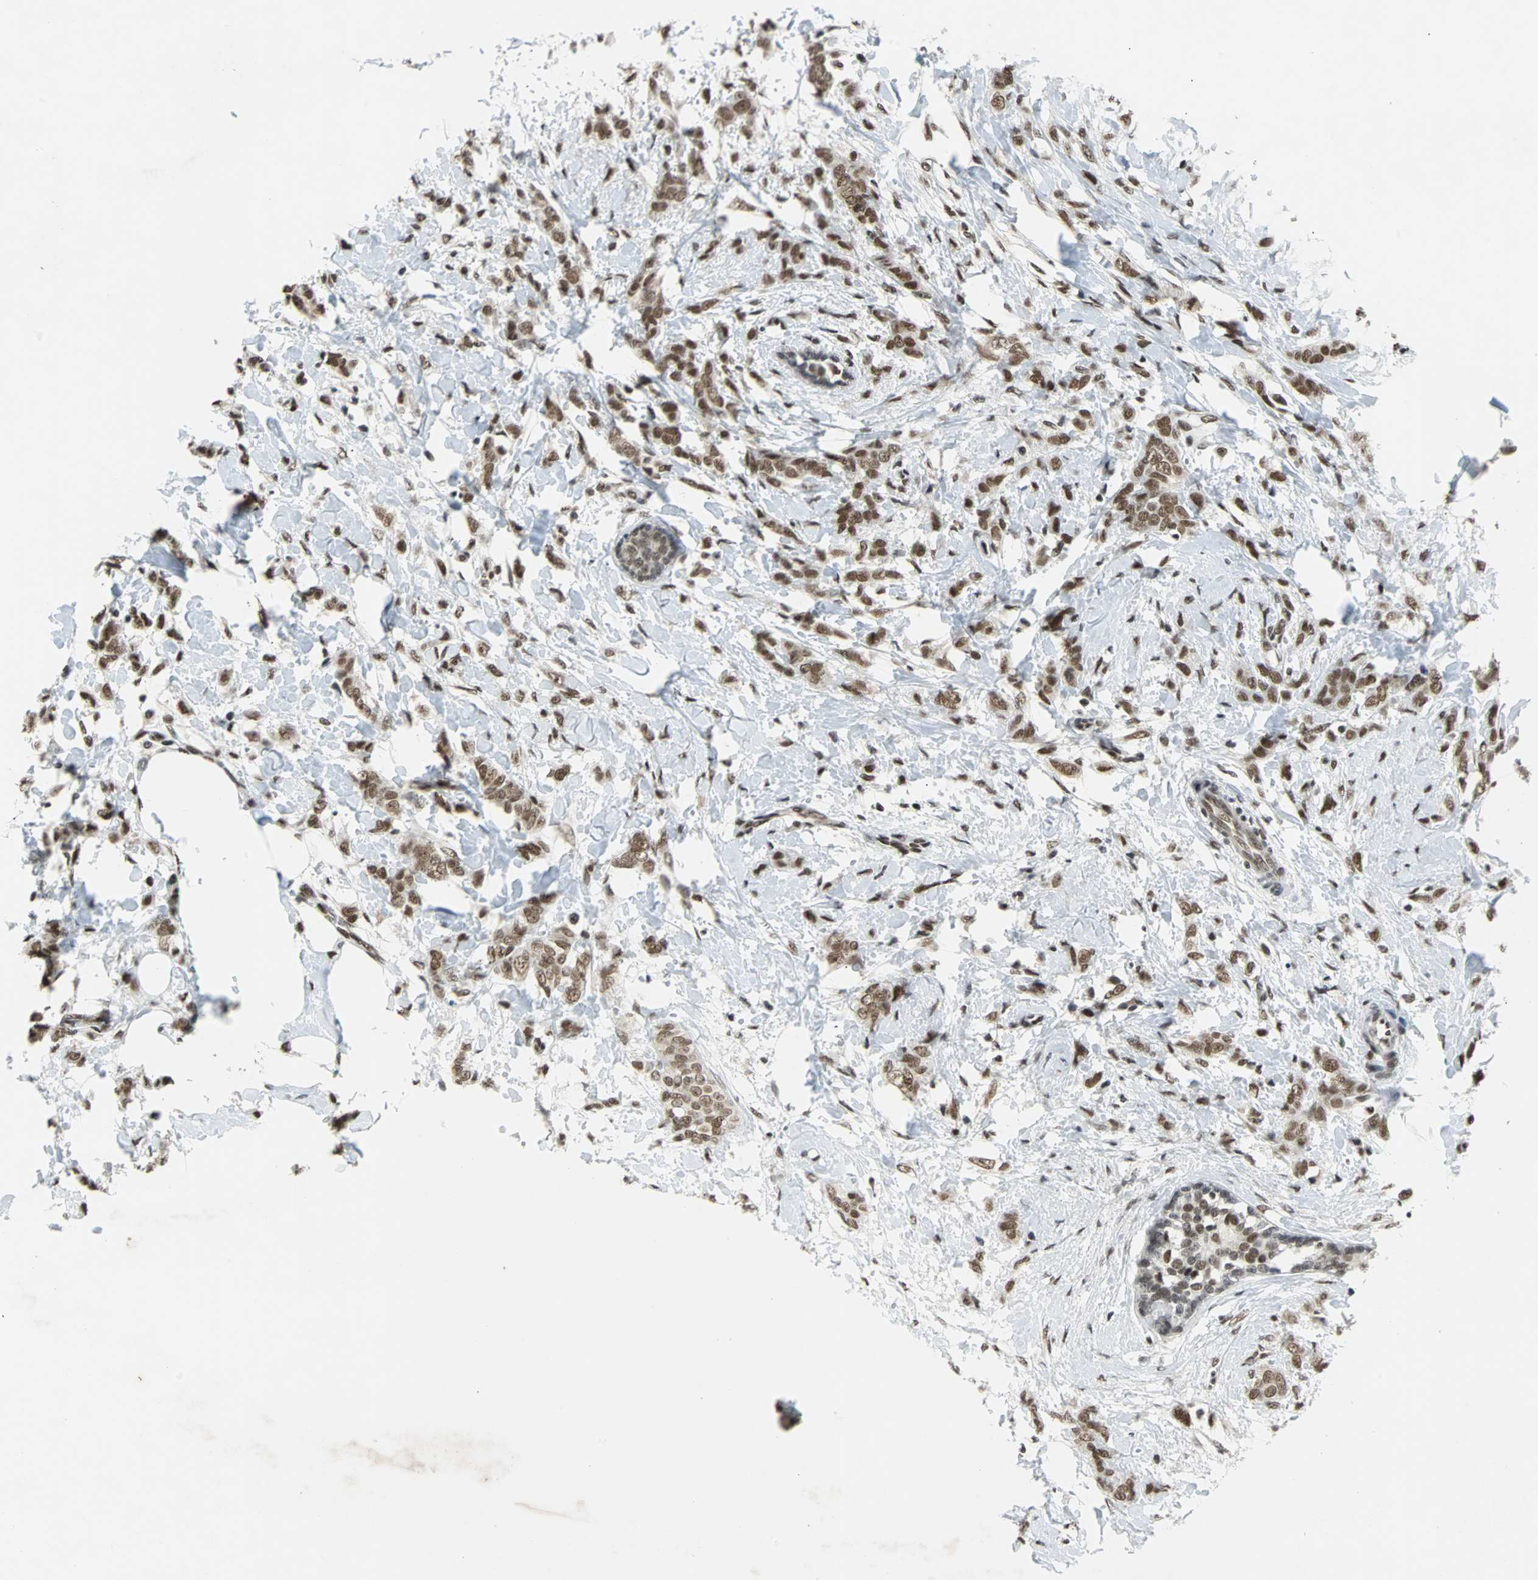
{"staining": {"intensity": "moderate", "quantity": ">75%", "location": "nuclear"}, "tissue": "breast cancer", "cell_type": "Tumor cells", "image_type": "cancer", "snomed": [{"axis": "morphology", "description": "Lobular carcinoma, in situ"}, {"axis": "morphology", "description": "Lobular carcinoma"}, {"axis": "topography", "description": "Breast"}], "caption": "This micrograph reveals breast cancer (lobular carcinoma) stained with IHC to label a protein in brown. The nuclear of tumor cells show moderate positivity for the protein. Nuclei are counter-stained blue.", "gene": "GATAD2A", "patient": {"sex": "female", "age": 41}}